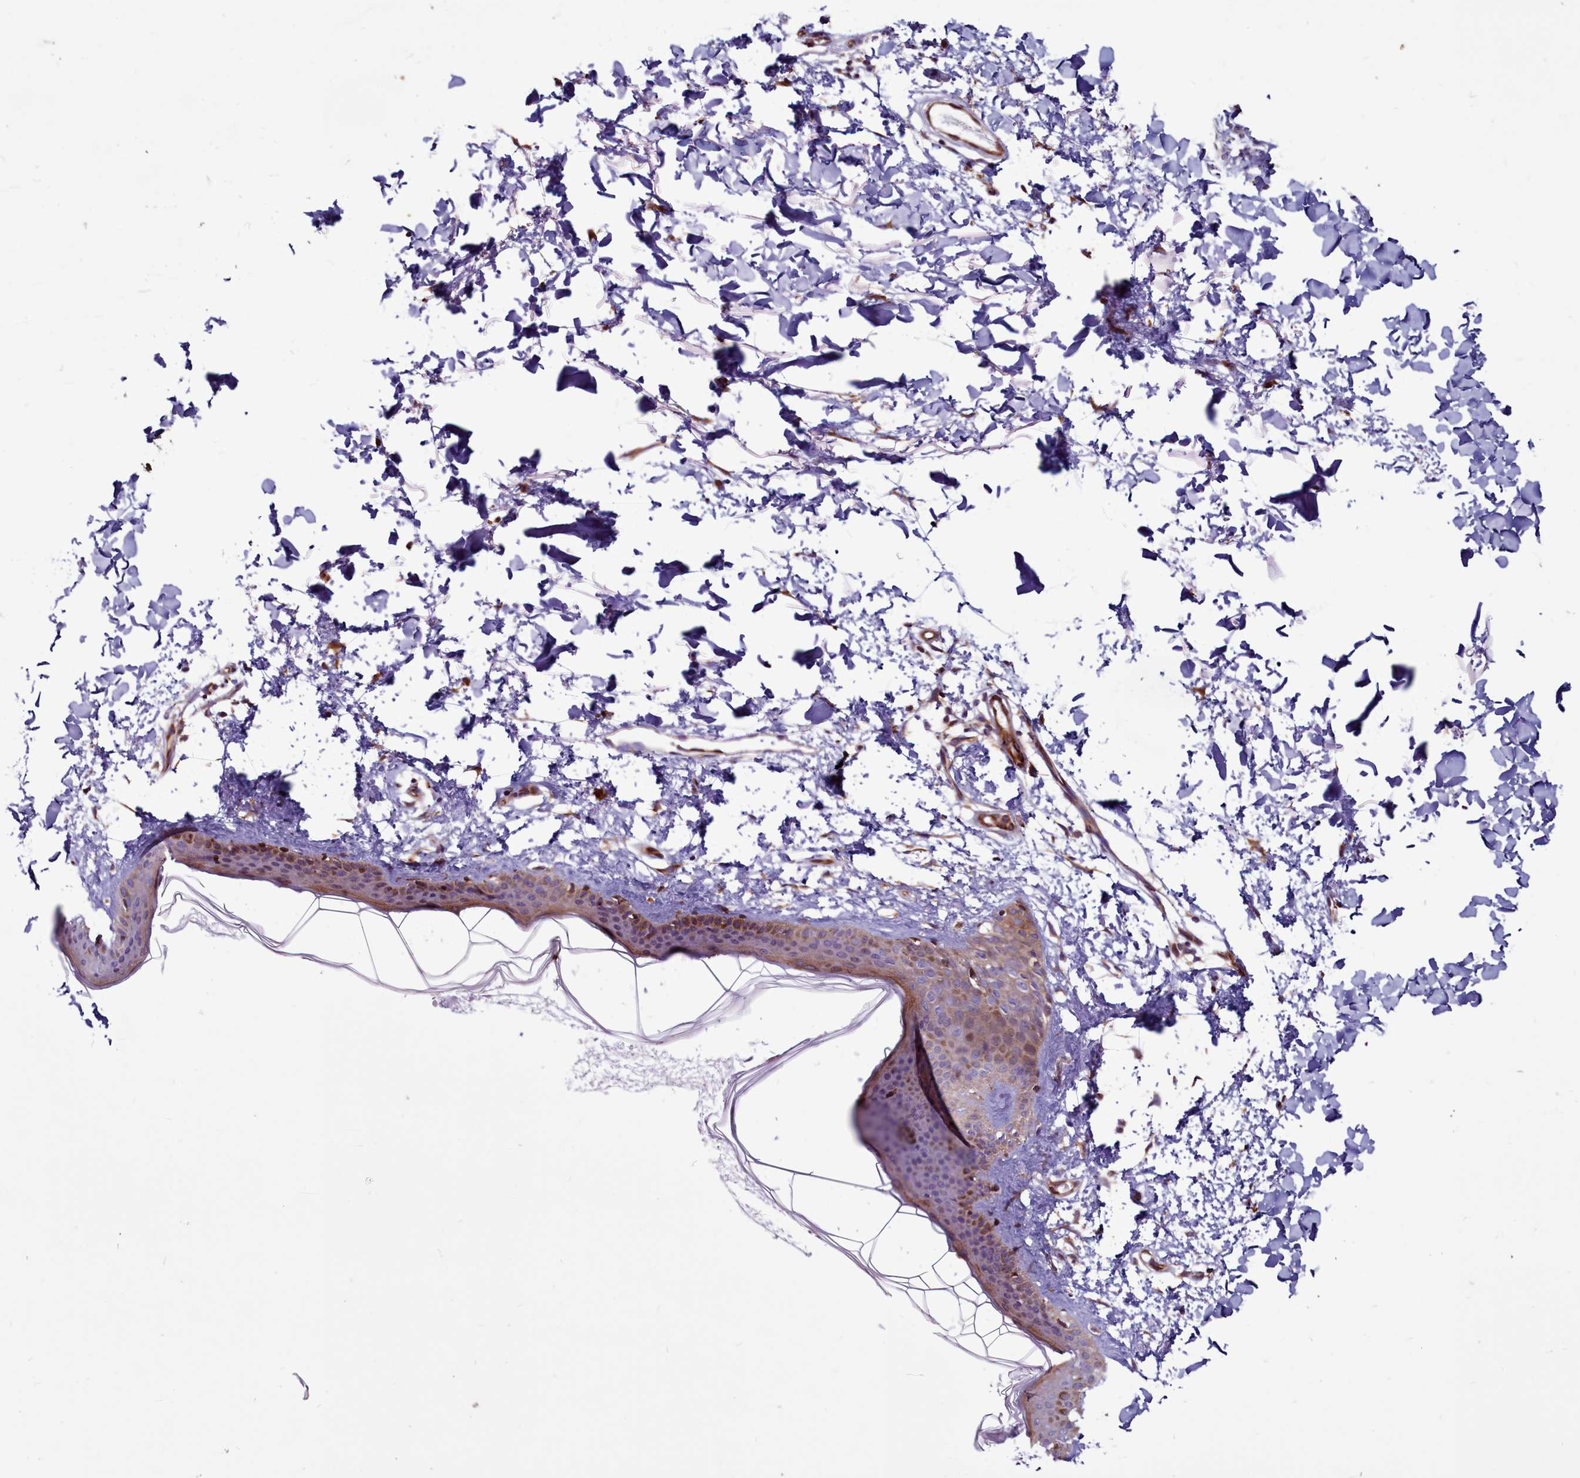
{"staining": {"intensity": "moderate", "quantity": ">75%", "location": "cytoplasmic/membranous"}, "tissue": "skin", "cell_type": "Fibroblasts", "image_type": "normal", "snomed": [{"axis": "morphology", "description": "Normal tissue, NOS"}, {"axis": "topography", "description": "Skin"}], "caption": "A medium amount of moderate cytoplasmic/membranous expression is appreciated in approximately >75% of fibroblasts in benign skin.", "gene": "MCRIP1", "patient": {"sex": "female", "age": 58}}